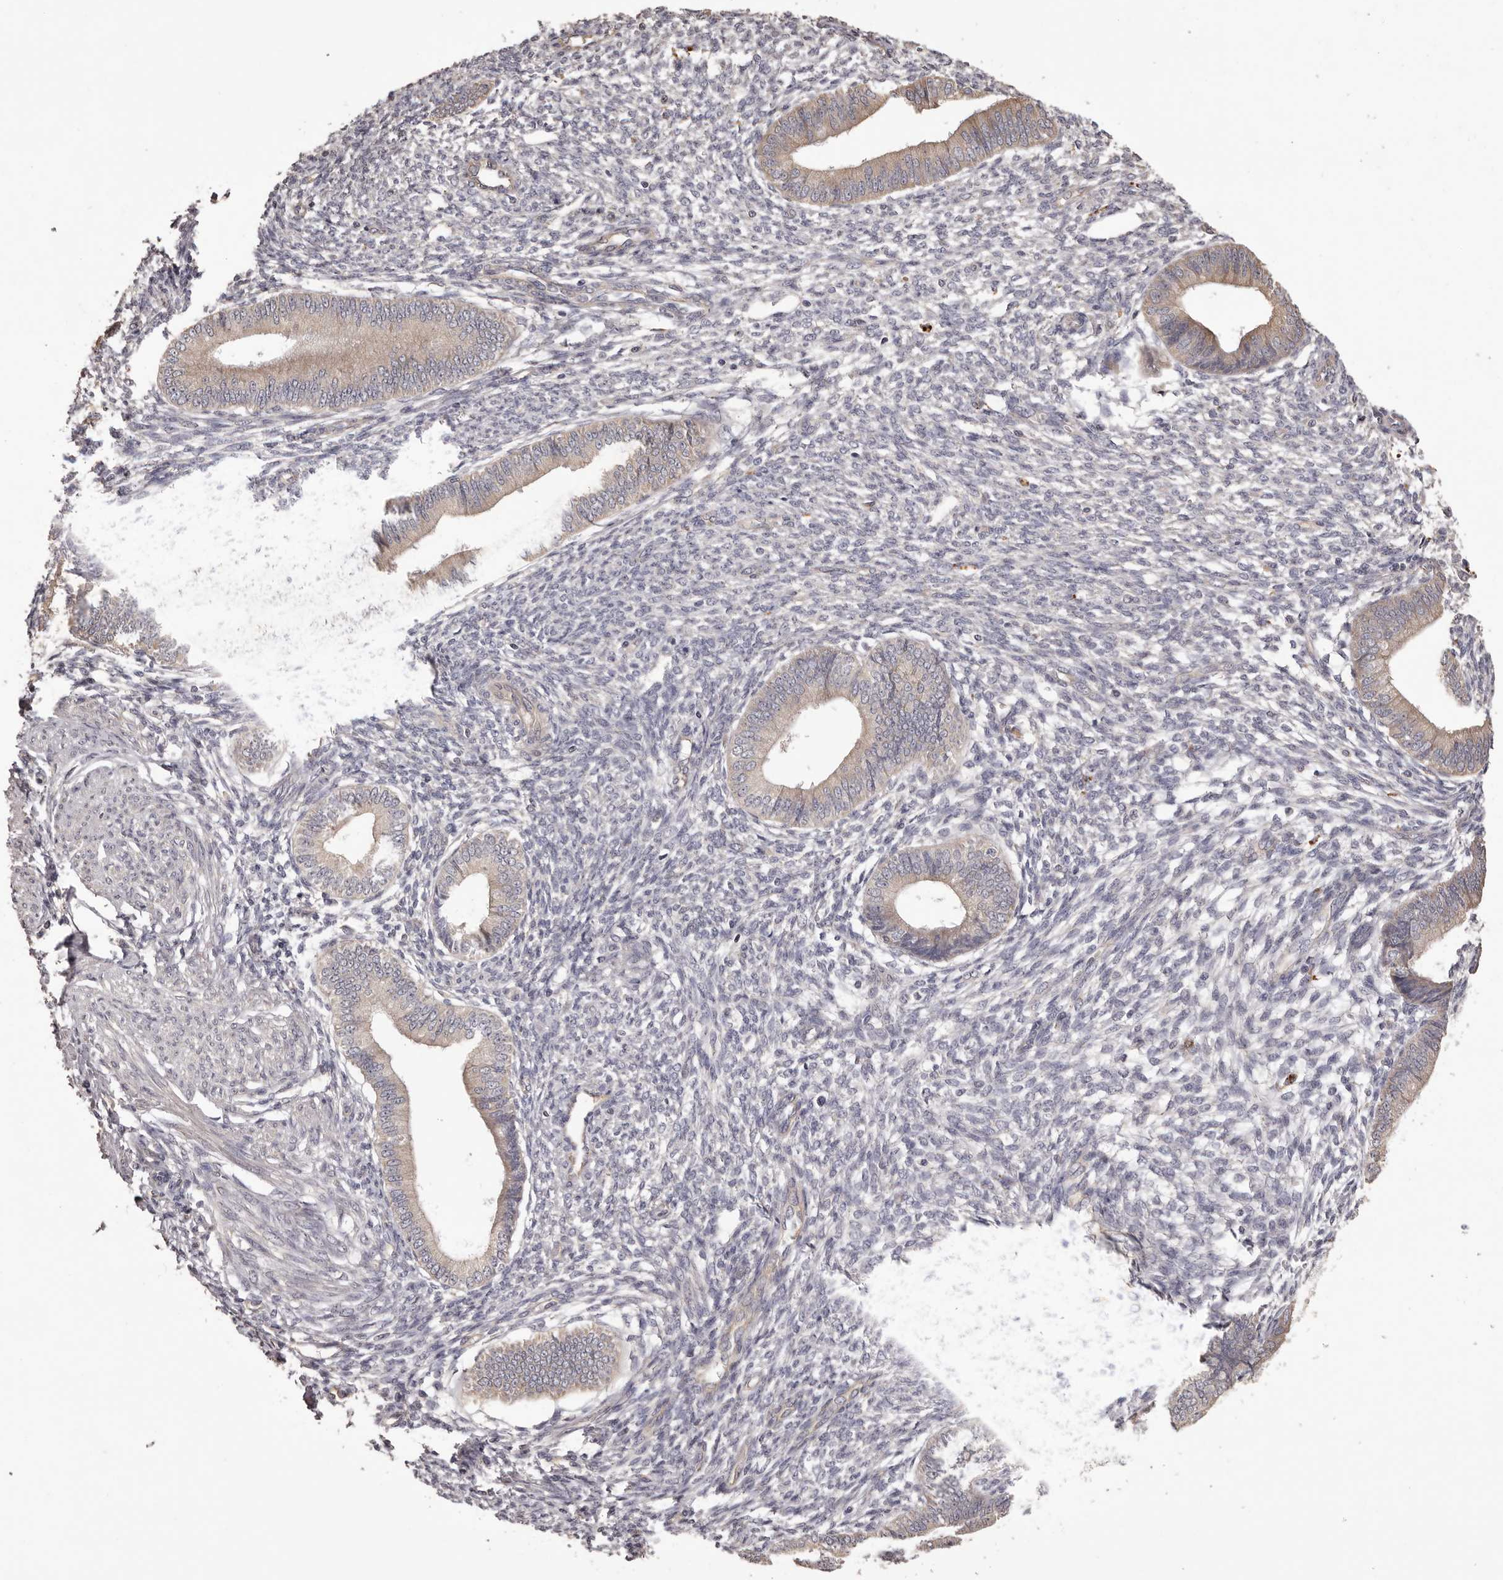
{"staining": {"intensity": "negative", "quantity": "none", "location": "none"}, "tissue": "endometrium", "cell_type": "Cells in endometrial stroma", "image_type": "normal", "snomed": [{"axis": "morphology", "description": "Normal tissue, NOS"}, {"axis": "topography", "description": "Endometrium"}], "caption": "DAB immunohistochemical staining of unremarkable human endometrium exhibits no significant positivity in cells in endometrial stroma. Nuclei are stained in blue.", "gene": "ETNK1", "patient": {"sex": "female", "age": 46}}